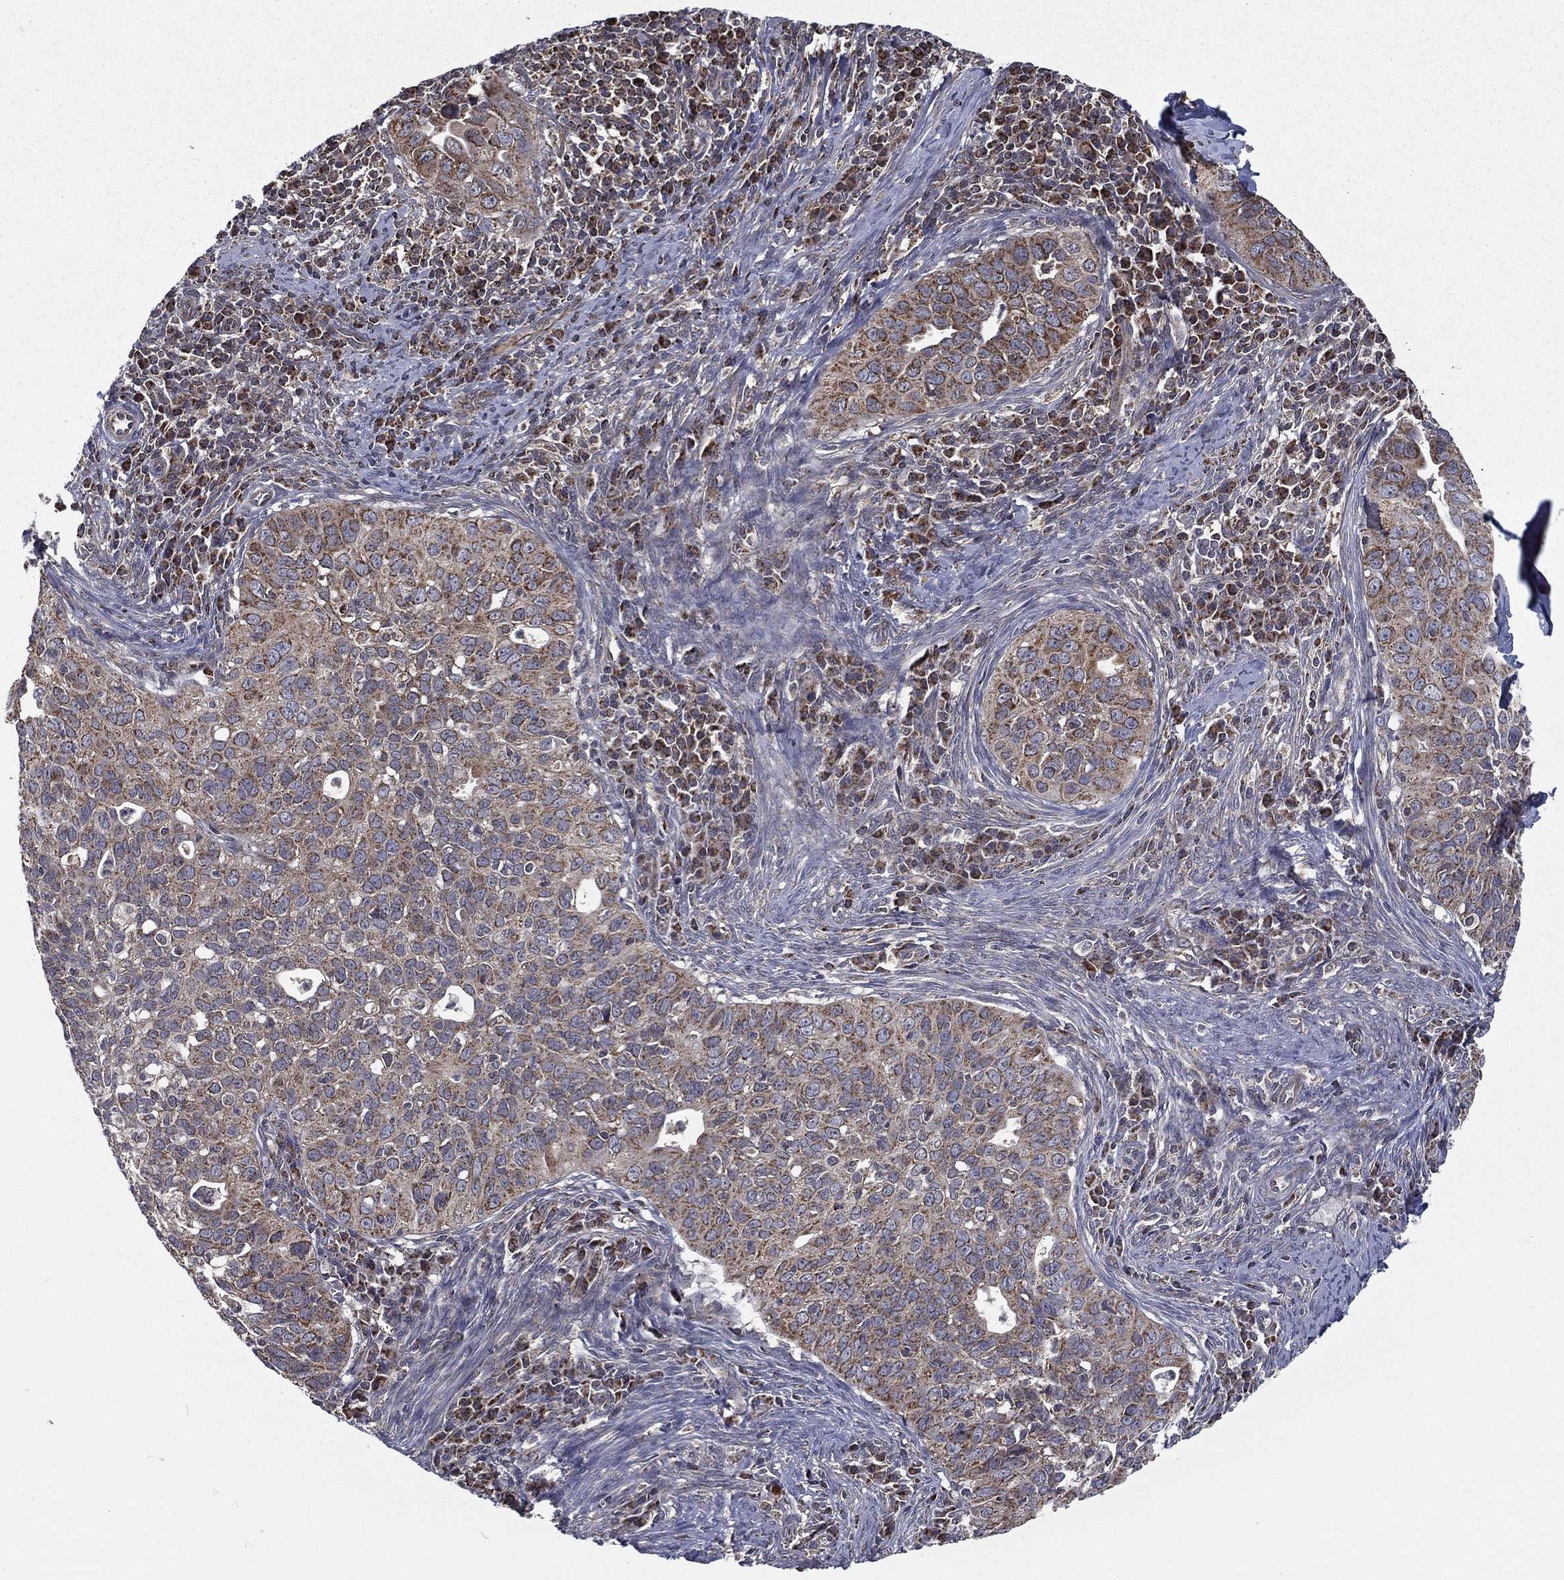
{"staining": {"intensity": "negative", "quantity": "none", "location": "none"}, "tissue": "cervical cancer", "cell_type": "Tumor cells", "image_type": "cancer", "snomed": [{"axis": "morphology", "description": "Squamous cell carcinoma, NOS"}, {"axis": "topography", "description": "Cervix"}], "caption": "Immunohistochemistry (IHC) micrograph of neoplastic tissue: squamous cell carcinoma (cervical) stained with DAB (3,3'-diaminobenzidine) exhibits no significant protein positivity in tumor cells.", "gene": "RIGI", "patient": {"sex": "female", "age": 26}}